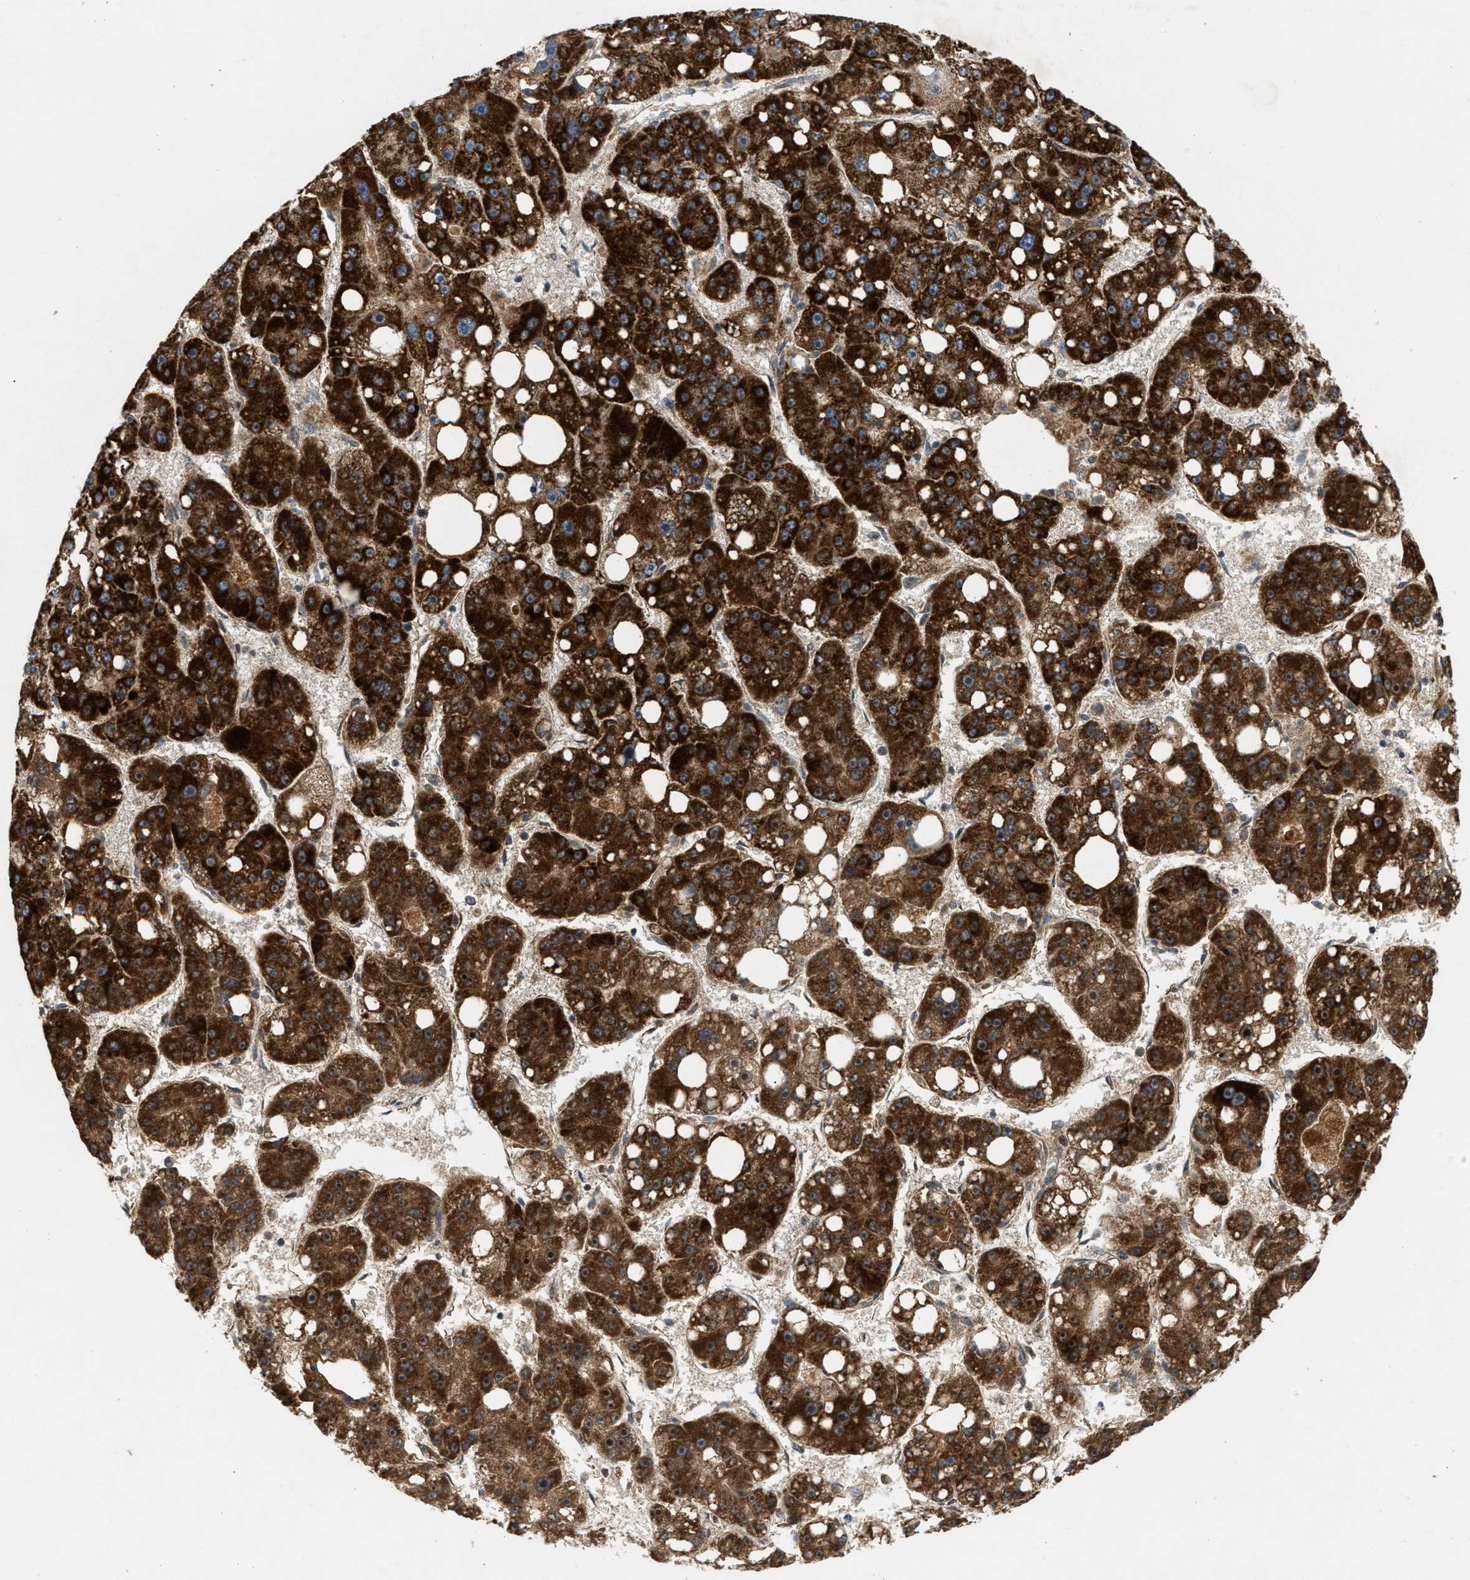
{"staining": {"intensity": "strong", "quantity": ">75%", "location": "cytoplasmic/membranous"}, "tissue": "liver cancer", "cell_type": "Tumor cells", "image_type": "cancer", "snomed": [{"axis": "morphology", "description": "Carcinoma, Hepatocellular, NOS"}, {"axis": "topography", "description": "Liver"}], "caption": "A brown stain shows strong cytoplasmic/membranous positivity of a protein in human liver cancer tumor cells.", "gene": "TACO1", "patient": {"sex": "female", "age": 61}}